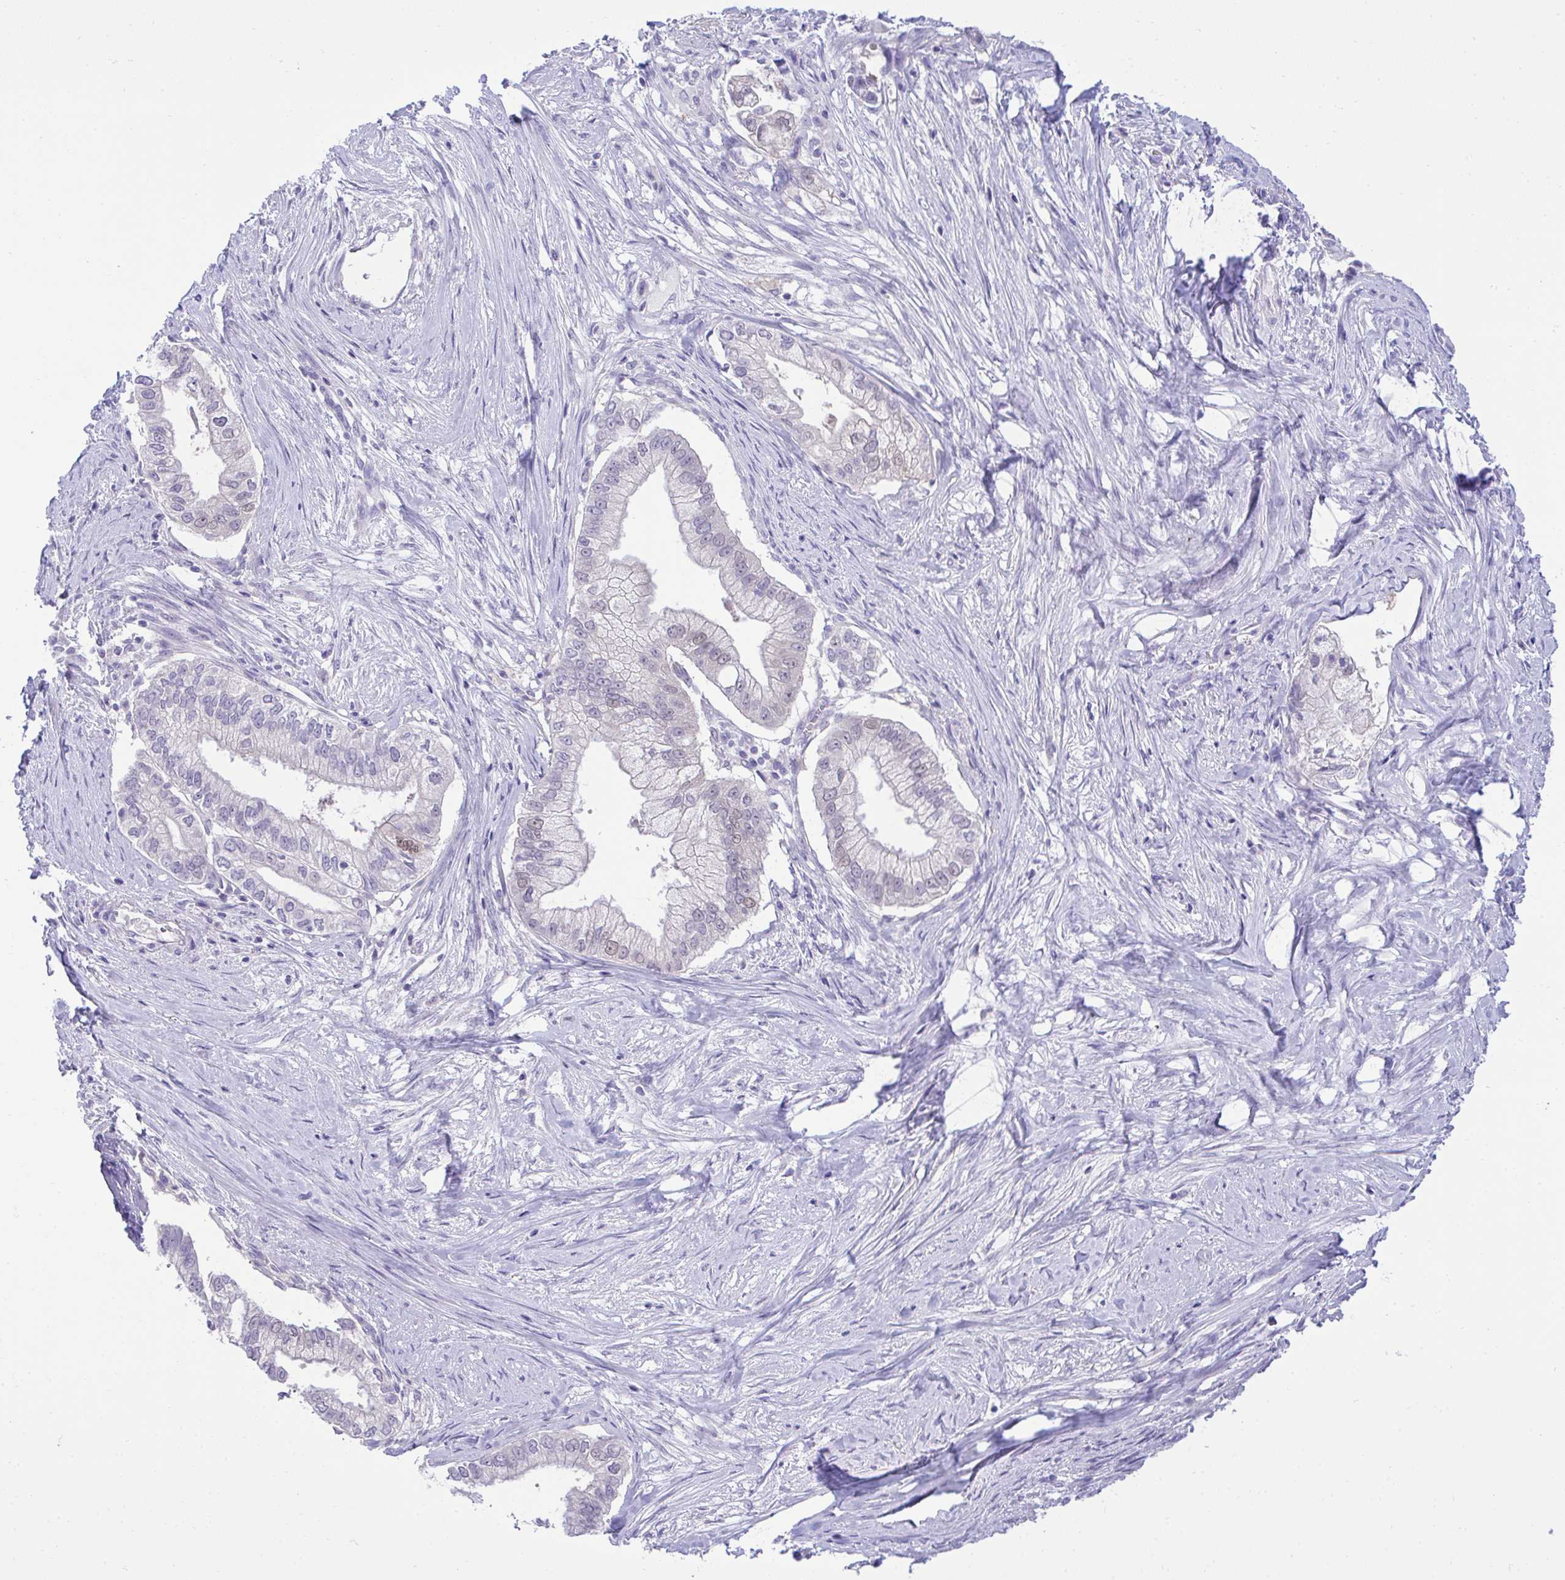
{"staining": {"intensity": "weak", "quantity": "<25%", "location": "nuclear"}, "tissue": "pancreatic cancer", "cell_type": "Tumor cells", "image_type": "cancer", "snomed": [{"axis": "morphology", "description": "Adenocarcinoma, NOS"}, {"axis": "topography", "description": "Pancreas"}], "caption": "This micrograph is of pancreatic cancer stained with immunohistochemistry to label a protein in brown with the nuclei are counter-stained blue. There is no expression in tumor cells.", "gene": "TMCO5A", "patient": {"sex": "male", "age": 70}}